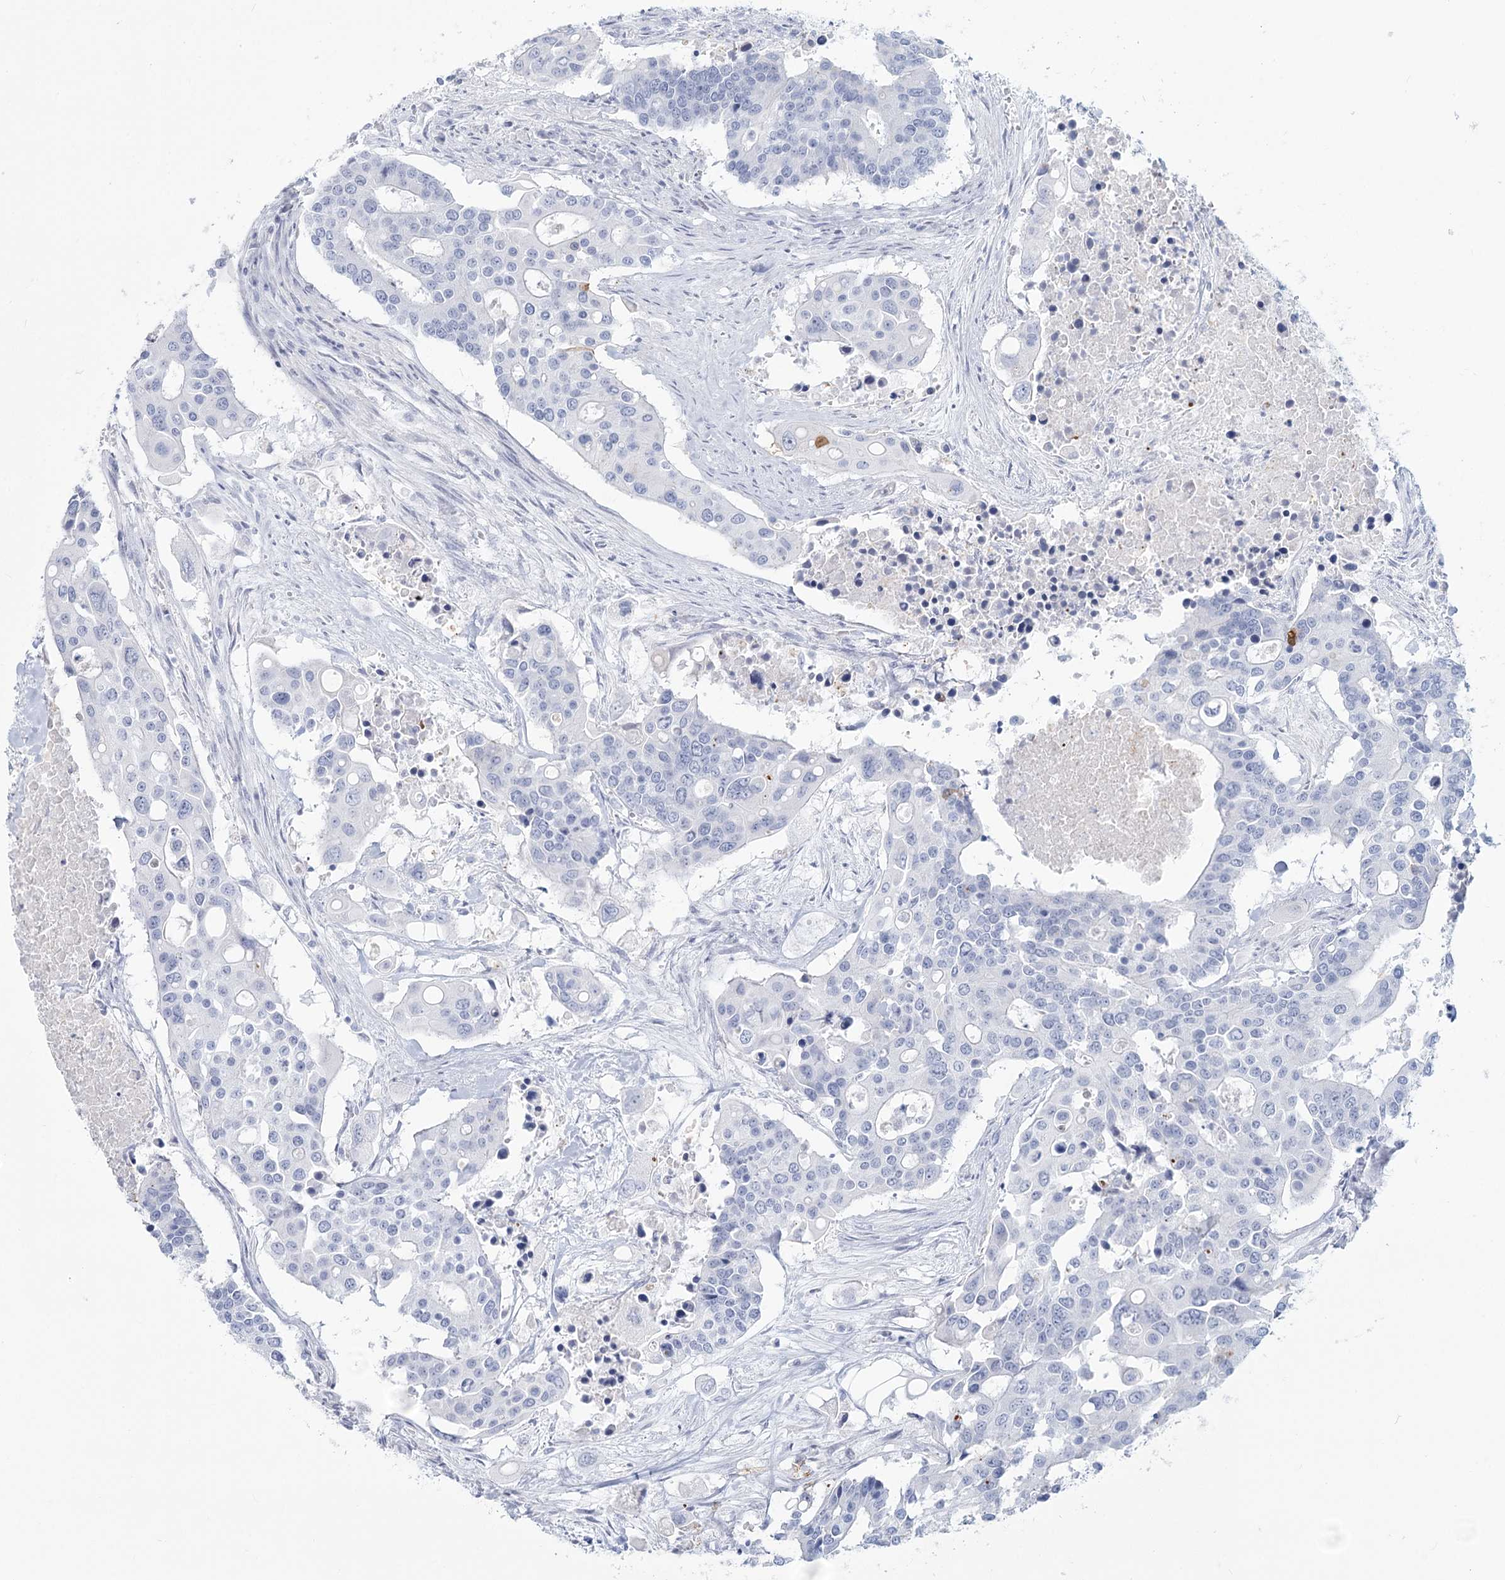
{"staining": {"intensity": "negative", "quantity": "none", "location": "none"}, "tissue": "colorectal cancer", "cell_type": "Tumor cells", "image_type": "cancer", "snomed": [{"axis": "morphology", "description": "Adenocarcinoma, NOS"}, {"axis": "topography", "description": "Colon"}], "caption": "Immunohistochemistry micrograph of colorectal cancer stained for a protein (brown), which exhibits no positivity in tumor cells.", "gene": "SLC6A19", "patient": {"sex": "male", "age": 77}}